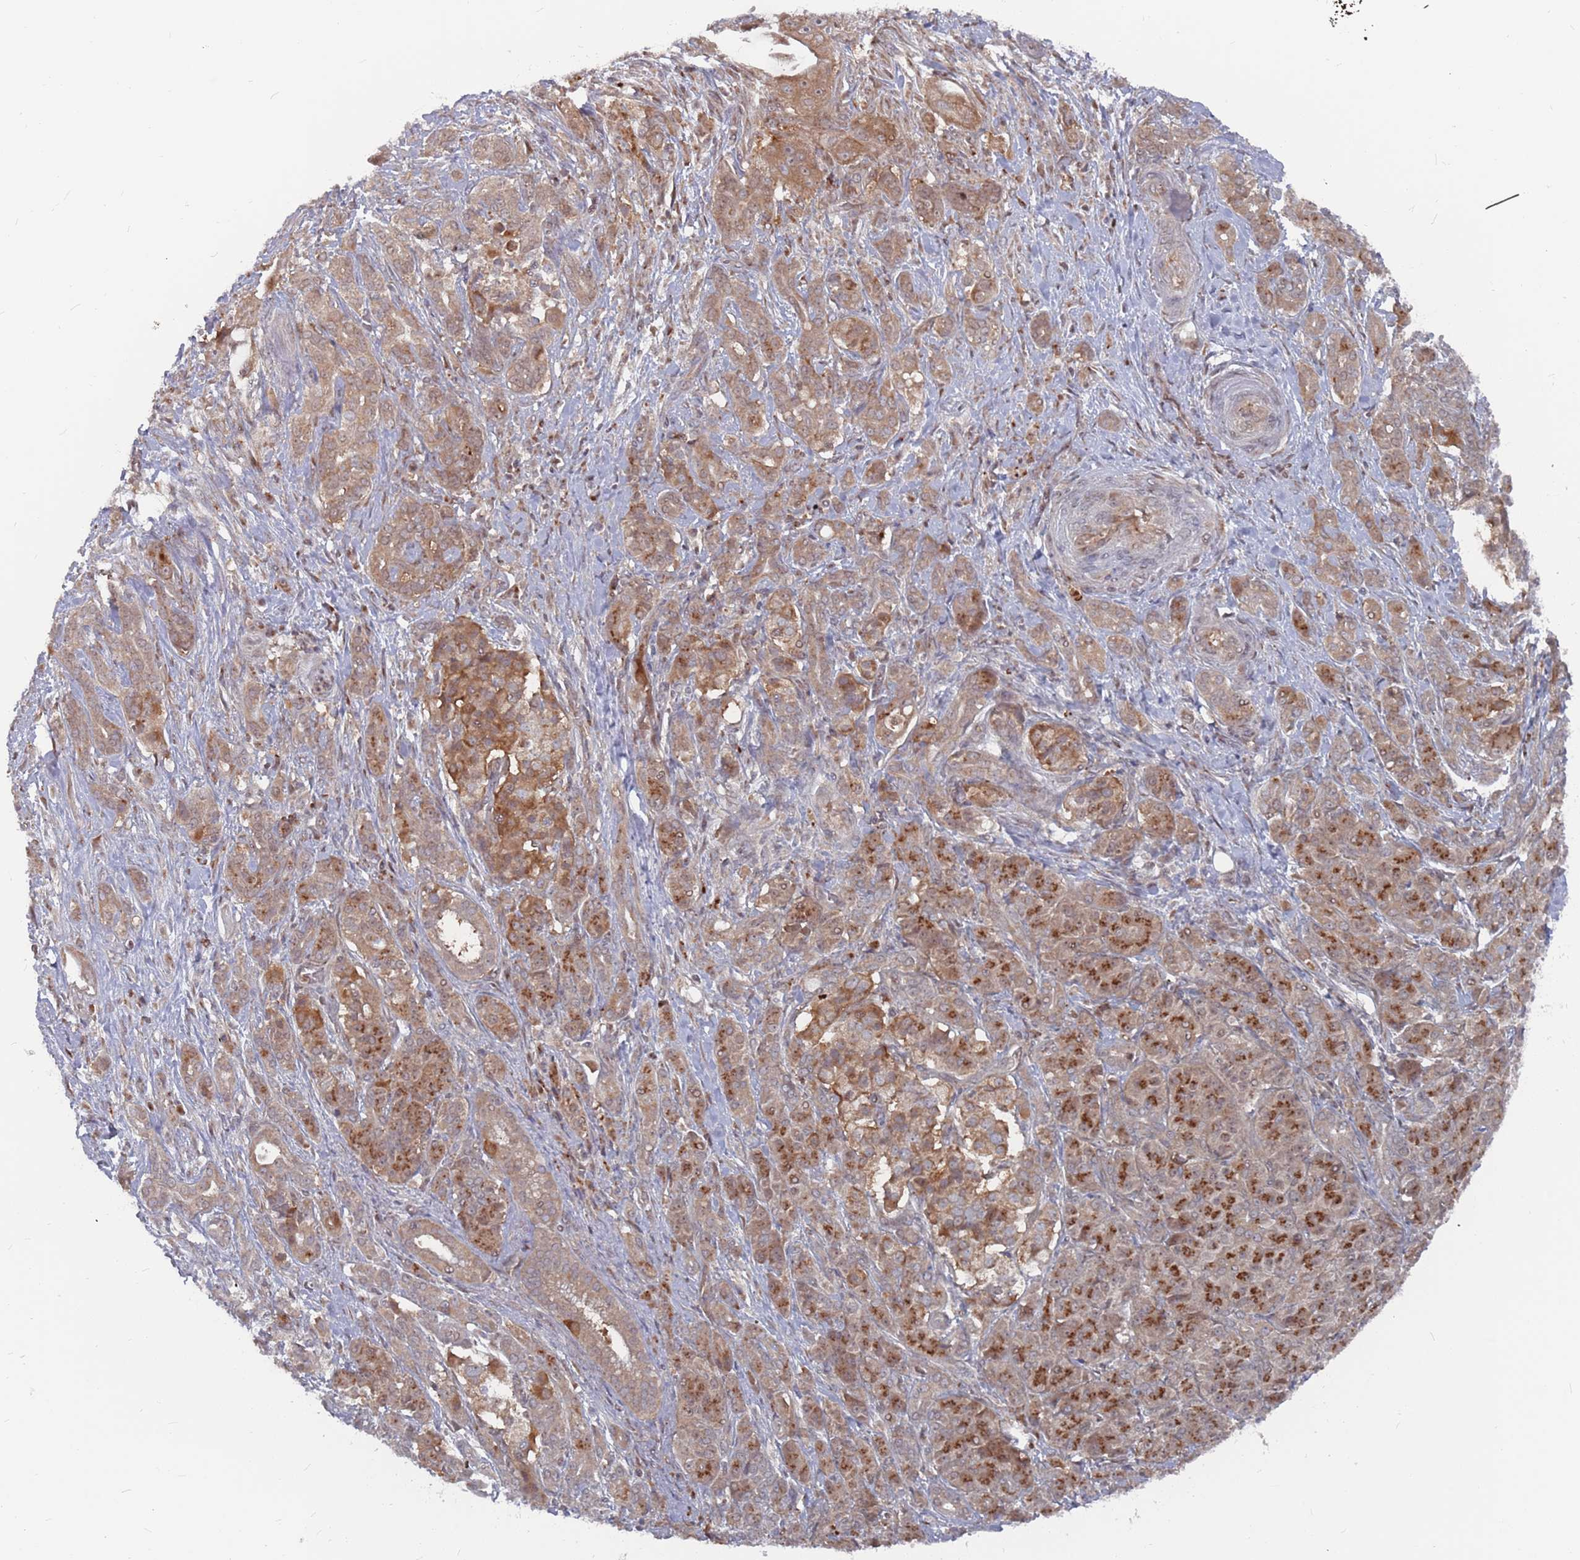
{"staining": {"intensity": "moderate", "quantity": ">75%", "location": "cytoplasmic/membranous"}, "tissue": "pancreatic cancer", "cell_type": "Tumor cells", "image_type": "cancer", "snomed": [{"axis": "morphology", "description": "Adenocarcinoma, NOS"}, {"axis": "topography", "description": "Pancreas"}], "caption": "An immunohistochemistry micrograph of tumor tissue is shown. Protein staining in brown labels moderate cytoplasmic/membranous positivity in pancreatic cancer (adenocarcinoma) within tumor cells. The staining is performed using DAB brown chromogen to label protein expression. The nuclei are counter-stained blue using hematoxylin.", "gene": "FMO4", "patient": {"sex": "male", "age": 57}}